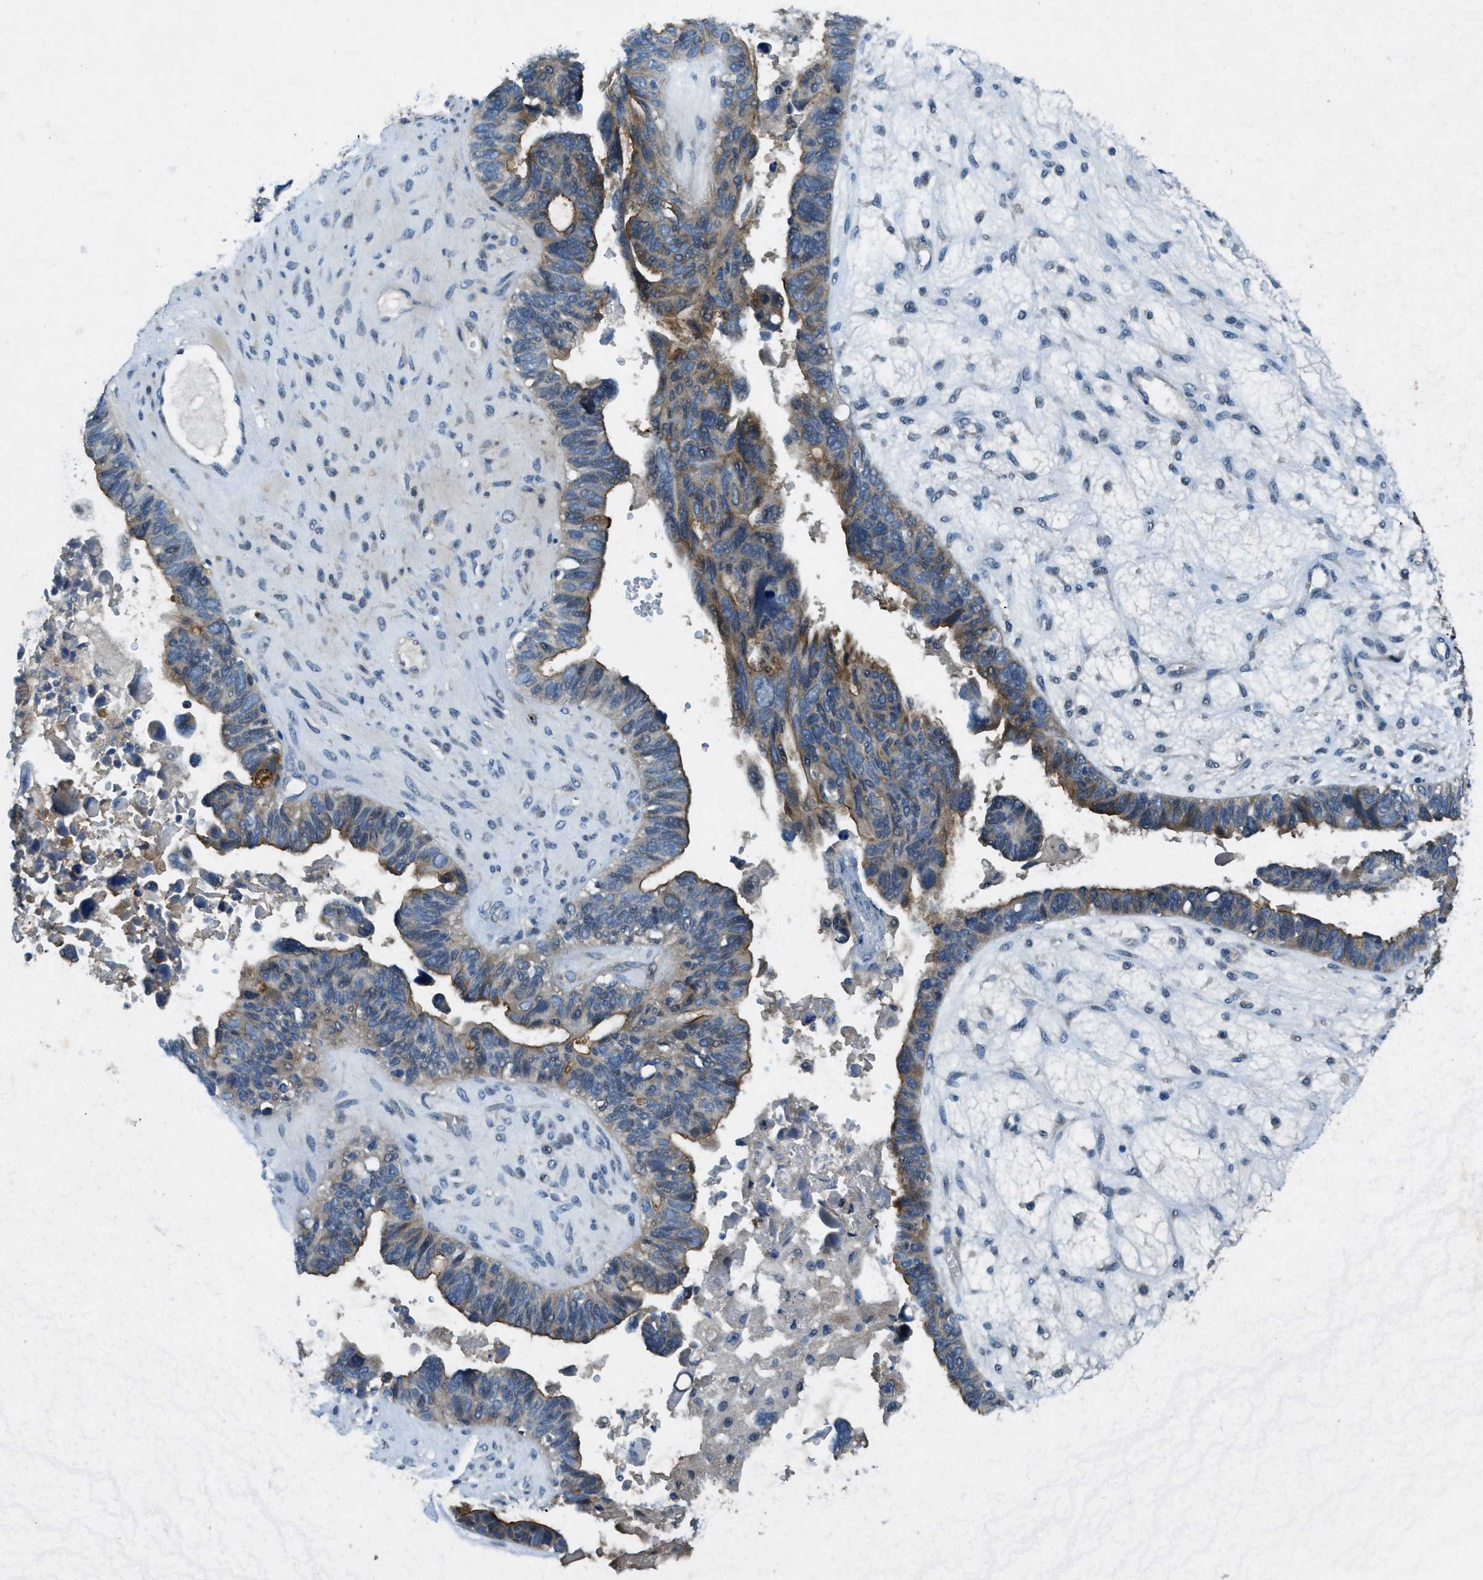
{"staining": {"intensity": "moderate", "quantity": "25%-75%", "location": "cytoplasmic/membranous"}, "tissue": "ovarian cancer", "cell_type": "Tumor cells", "image_type": "cancer", "snomed": [{"axis": "morphology", "description": "Cystadenocarcinoma, serous, NOS"}, {"axis": "topography", "description": "Ovary"}], "caption": "This histopathology image displays immunohistochemistry staining of human serous cystadenocarcinoma (ovarian), with medium moderate cytoplasmic/membranous staining in about 25%-75% of tumor cells.", "gene": "SNX14", "patient": {"sex": "female", "age": 79}}